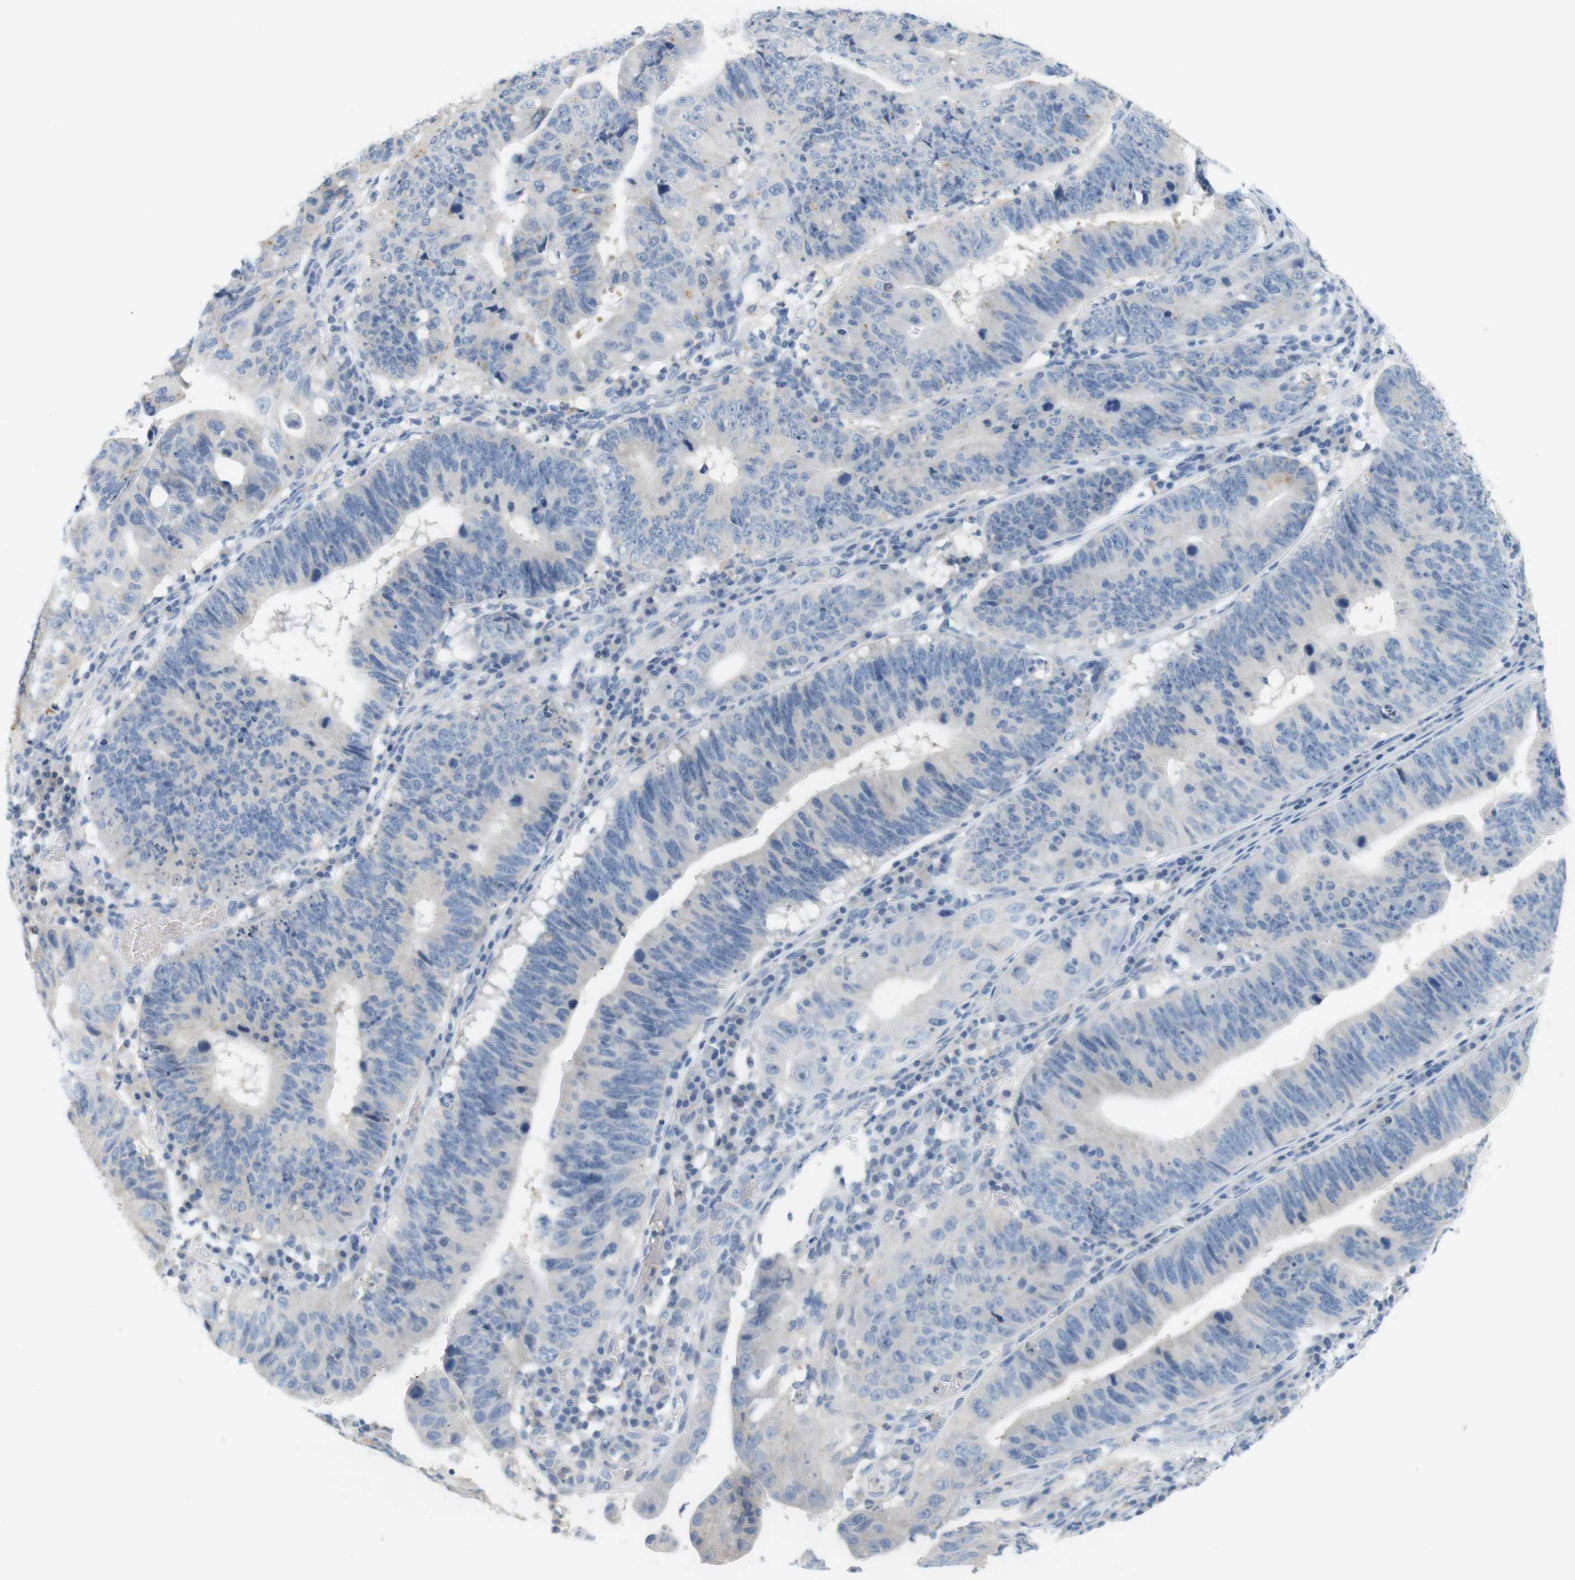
{"staining": {"intensity": "negative", "quantity": "none", "location": "none"}, "tissue": "stomach cancer", "cell_type": "Tumor cells", "image_type": "cancer", "snomed": [{"axis": "morphology", "description": "Adenocarcinoma, NOS"}, {"axis": "topography", "description": "Stomach"}], "caption": "Tumor cells show no significant positivity in stomach cancer (adenocarcinoma). (DAB IHC, high magnification).", "gene": "LRRK2", "patient": {"sex": "male", "age": 59}}